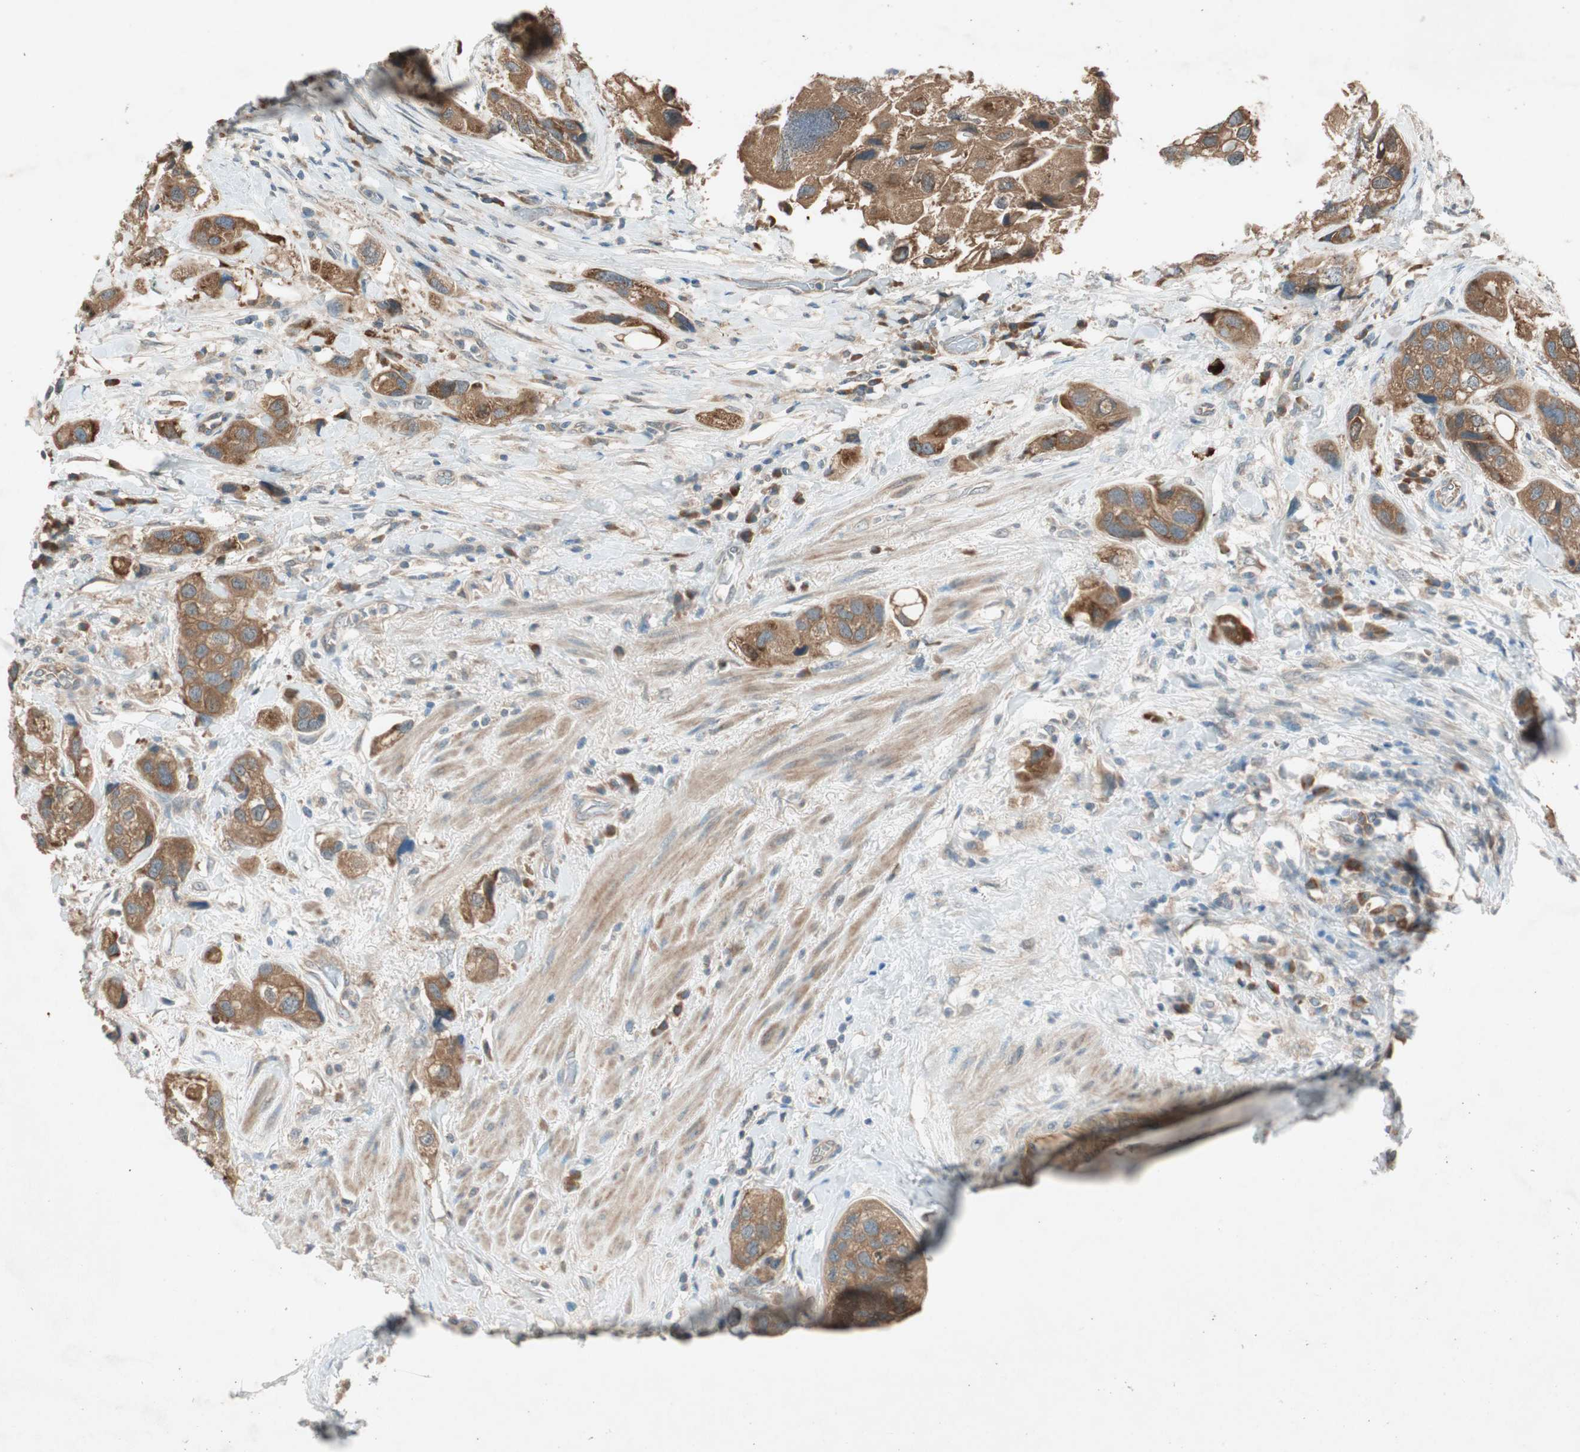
{"staining": {"intensity": "moderate", "quantity": ">75%", "location": "cytoplasmic/membranous"}, "tissue": "urothelial cancer", "cell_type": "Tumor cells", "image_type": "cancer", "snomed": [{"axis": "morphology", "description": "Urothelial carcinoma, High grade"}, {"axis": "topography", "description": "Urinary bladder"}], "caption": "Tumor cells display medium levels of moderate cytoplasmic/membranous staining in about >75% of cells in human urothelial carcinoma (high-grade). The staining was performed using DAB (3,3'-diaminobenzidine), with brown indicating positive protein expression. Nuclei are stained blue with hematoxylin.", "gene": "NCLN", "patient": {"sex": "female", "age": 64}}